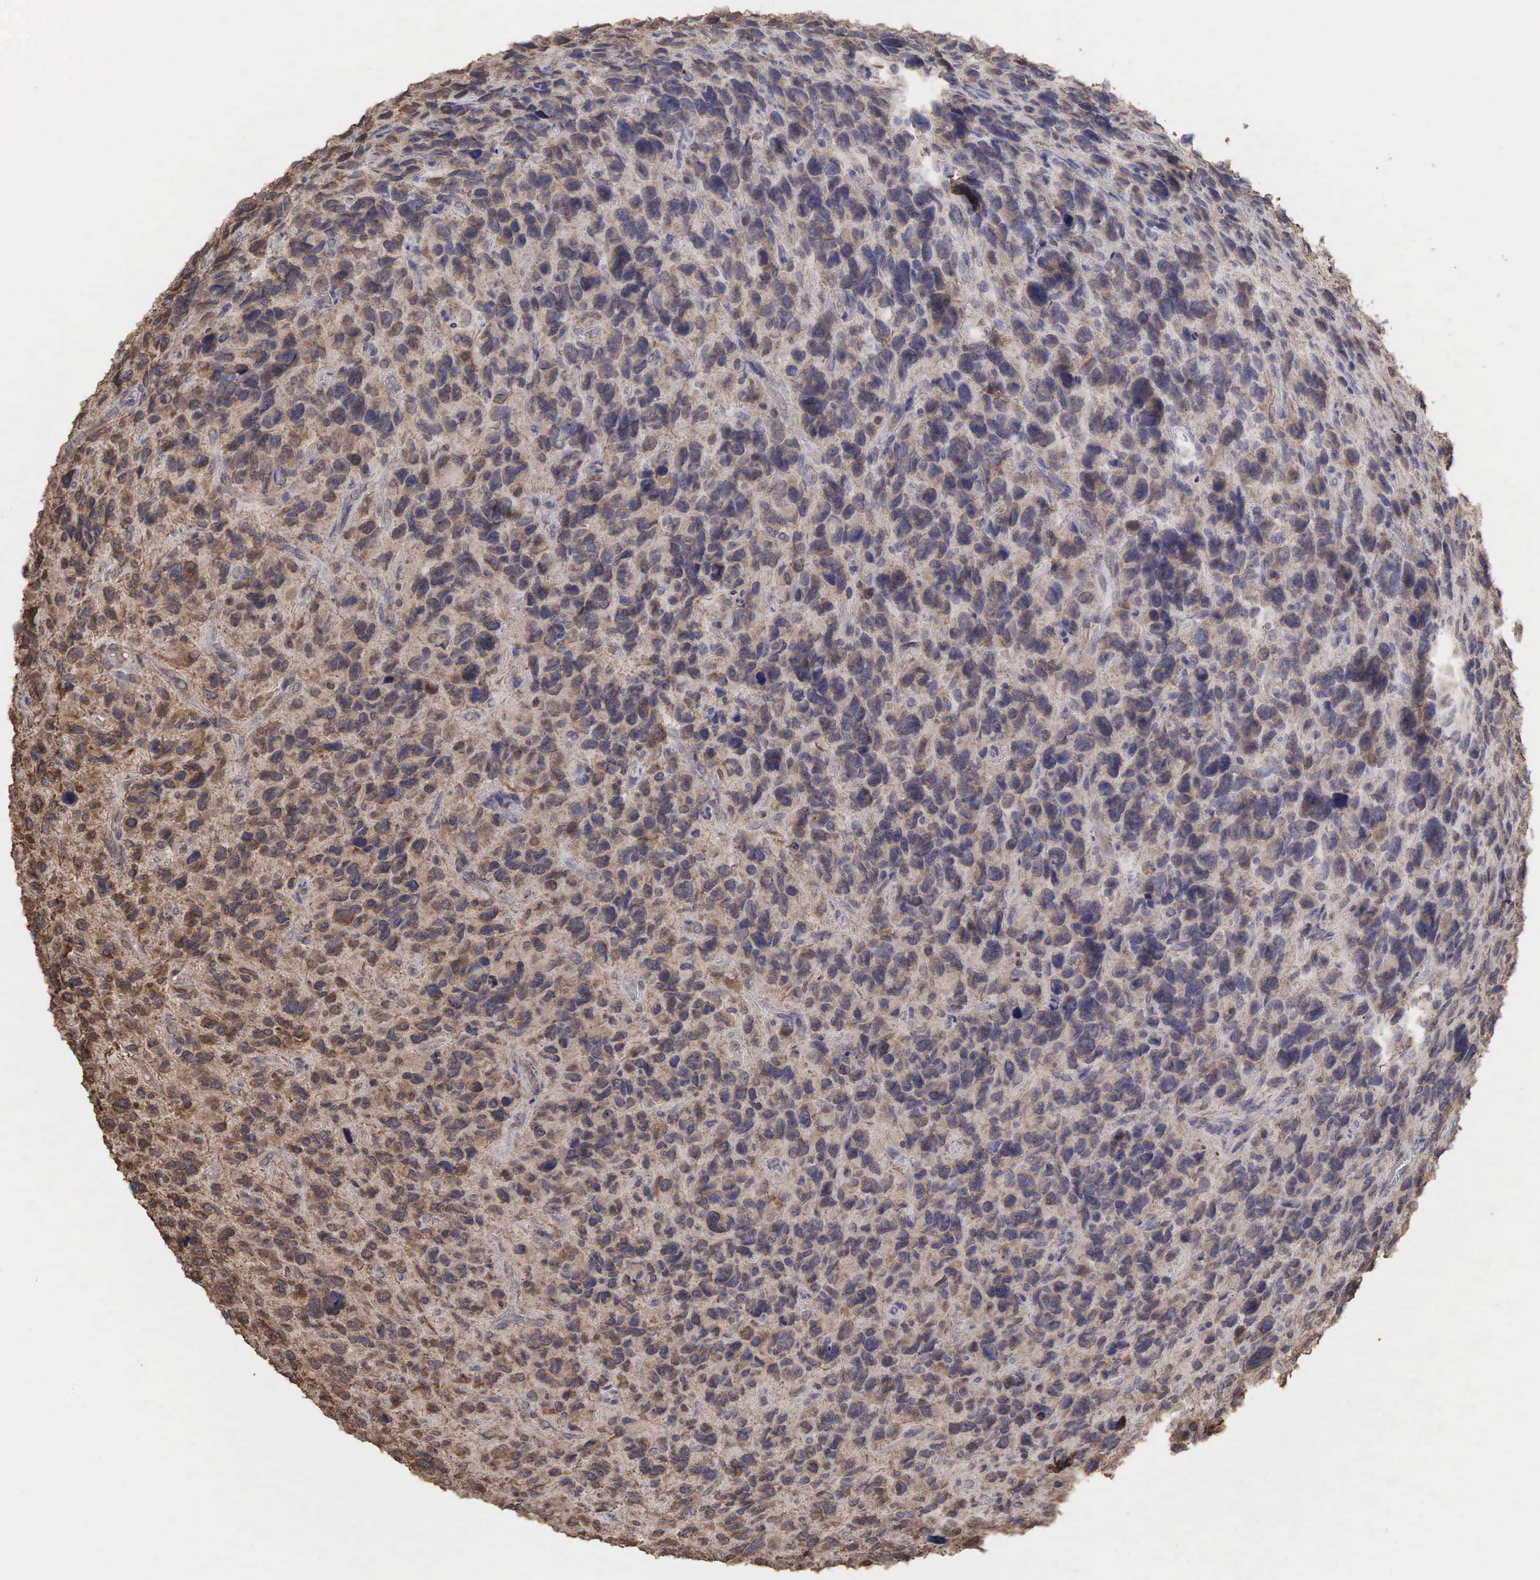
{"staining": {"intensity": "weak", "quantity": ">75%", "location": "cytoplasmic/membranous"}, "tissue": "glioma", "cell_type": "Tumor cells", "image_type": "cancer", "snomed": [{"axis": "morphology", "description": "Glioma, malignant, High grade"}, {"axis": "topography", "description": "Brain"}], "caption": "Weak cytoplasmic/membranous positivity for a protein is identified in approximately >75% of tumor cells of malignant high-grade glioma using immunohistochemistry.", "gene": "PABPC5", "patient": {"sex": "female", "age": 60}}